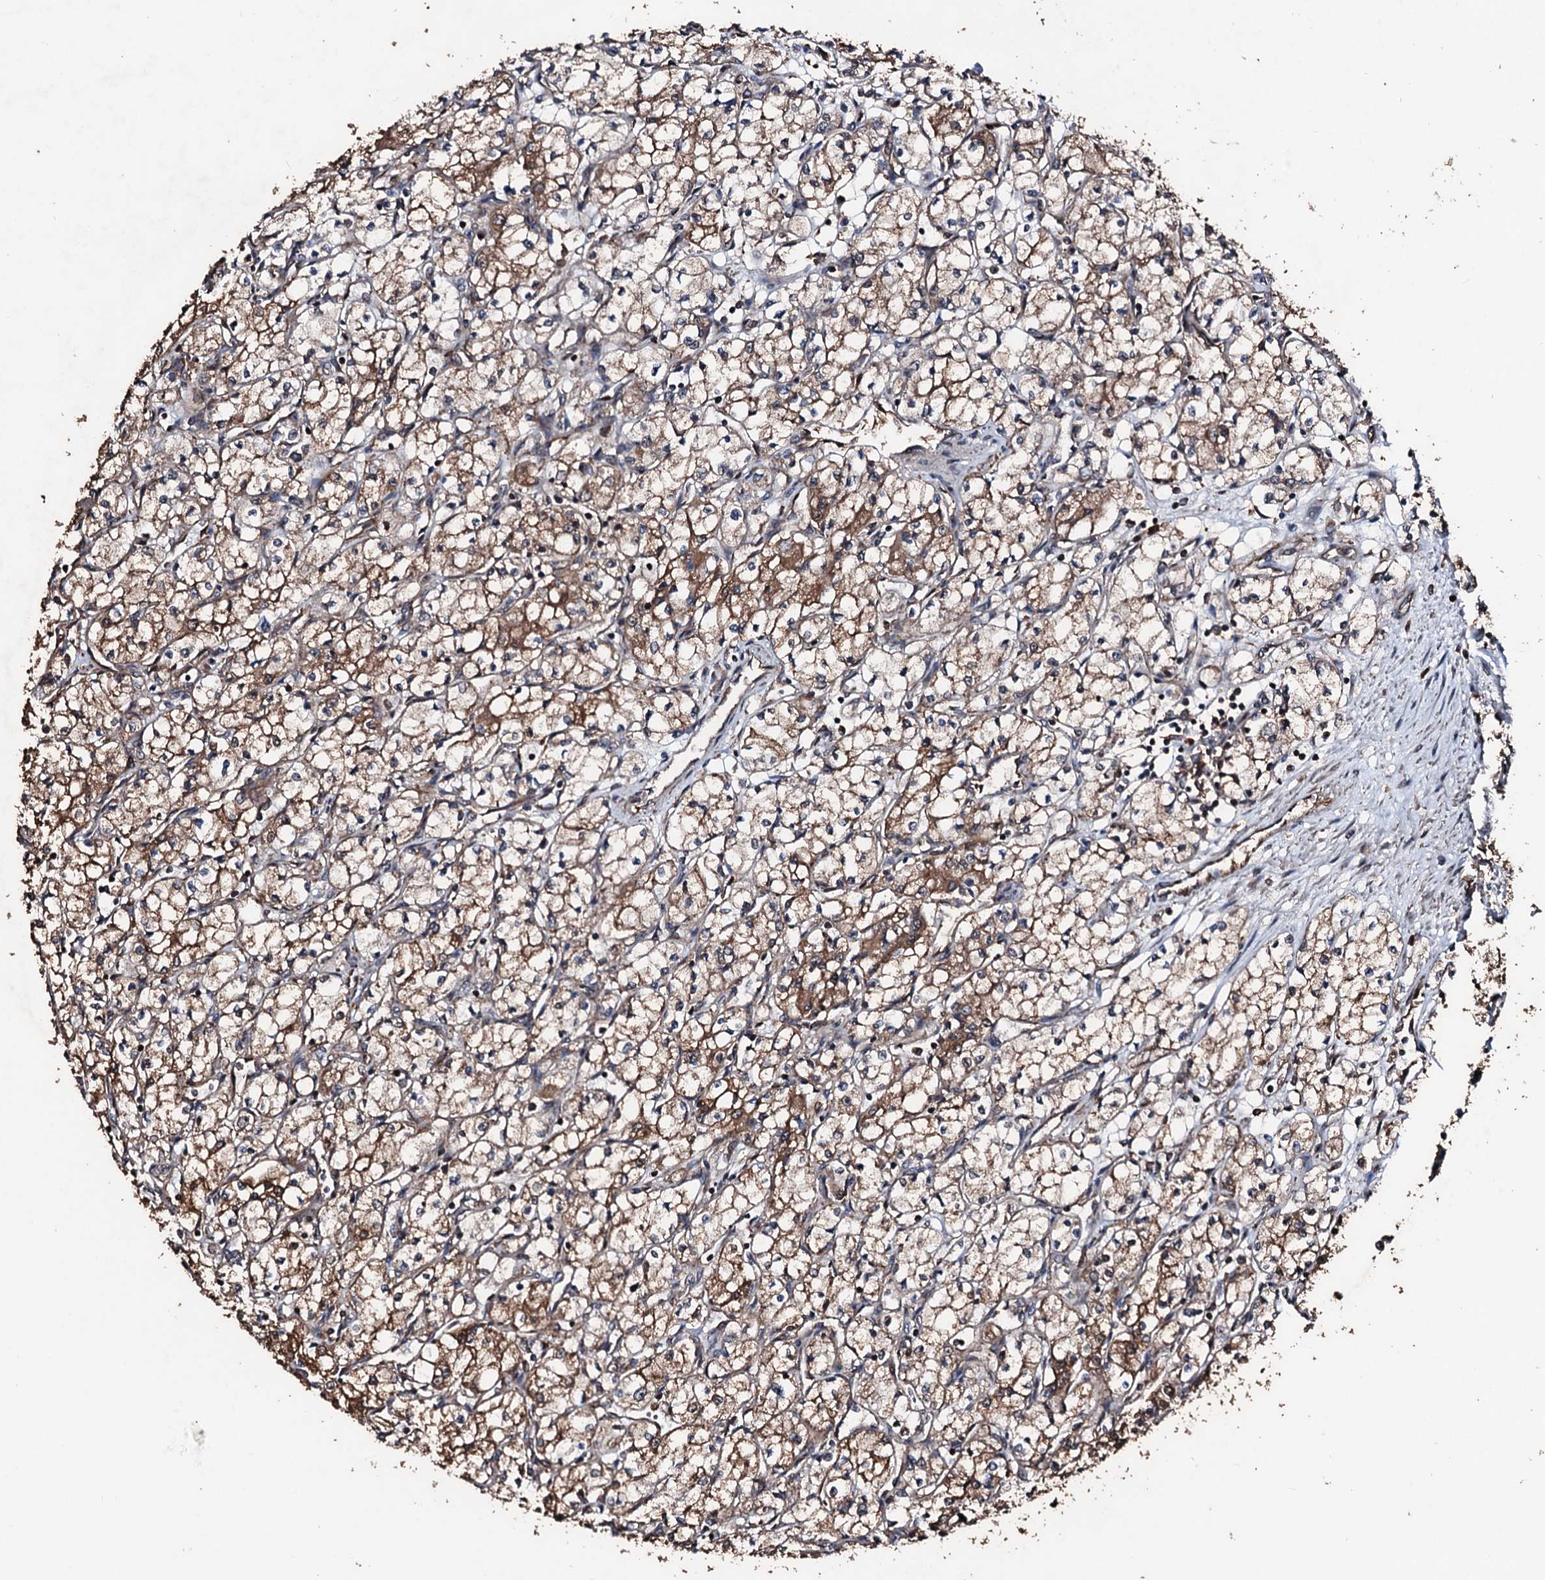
{"staining": {"intensity": "moderate", "quantity": ">75%", "location": "cytoplasmic/membranous"}, "tissue": "renal cancer", "cell_type": "Tumor cells", "image_type": "cancer", "snomed": [{"axis": "morphology", "description": "Adenocarcinoma, NOS"}, {"axis": "topography", "description": "Kidney"}], "caption": "Adenocarcinoma (renal) was stained to show a protein in brown. There is medium levels of moderate cytoplasmic/membranous positivity in approximately >75% of tumor cells. Immunohistochemistry (ihc) stains the protein of interest in brown and the nuclei are stained blue.", "gene": "KIF18A", "patient": {"sex": "male", "age": 59}}